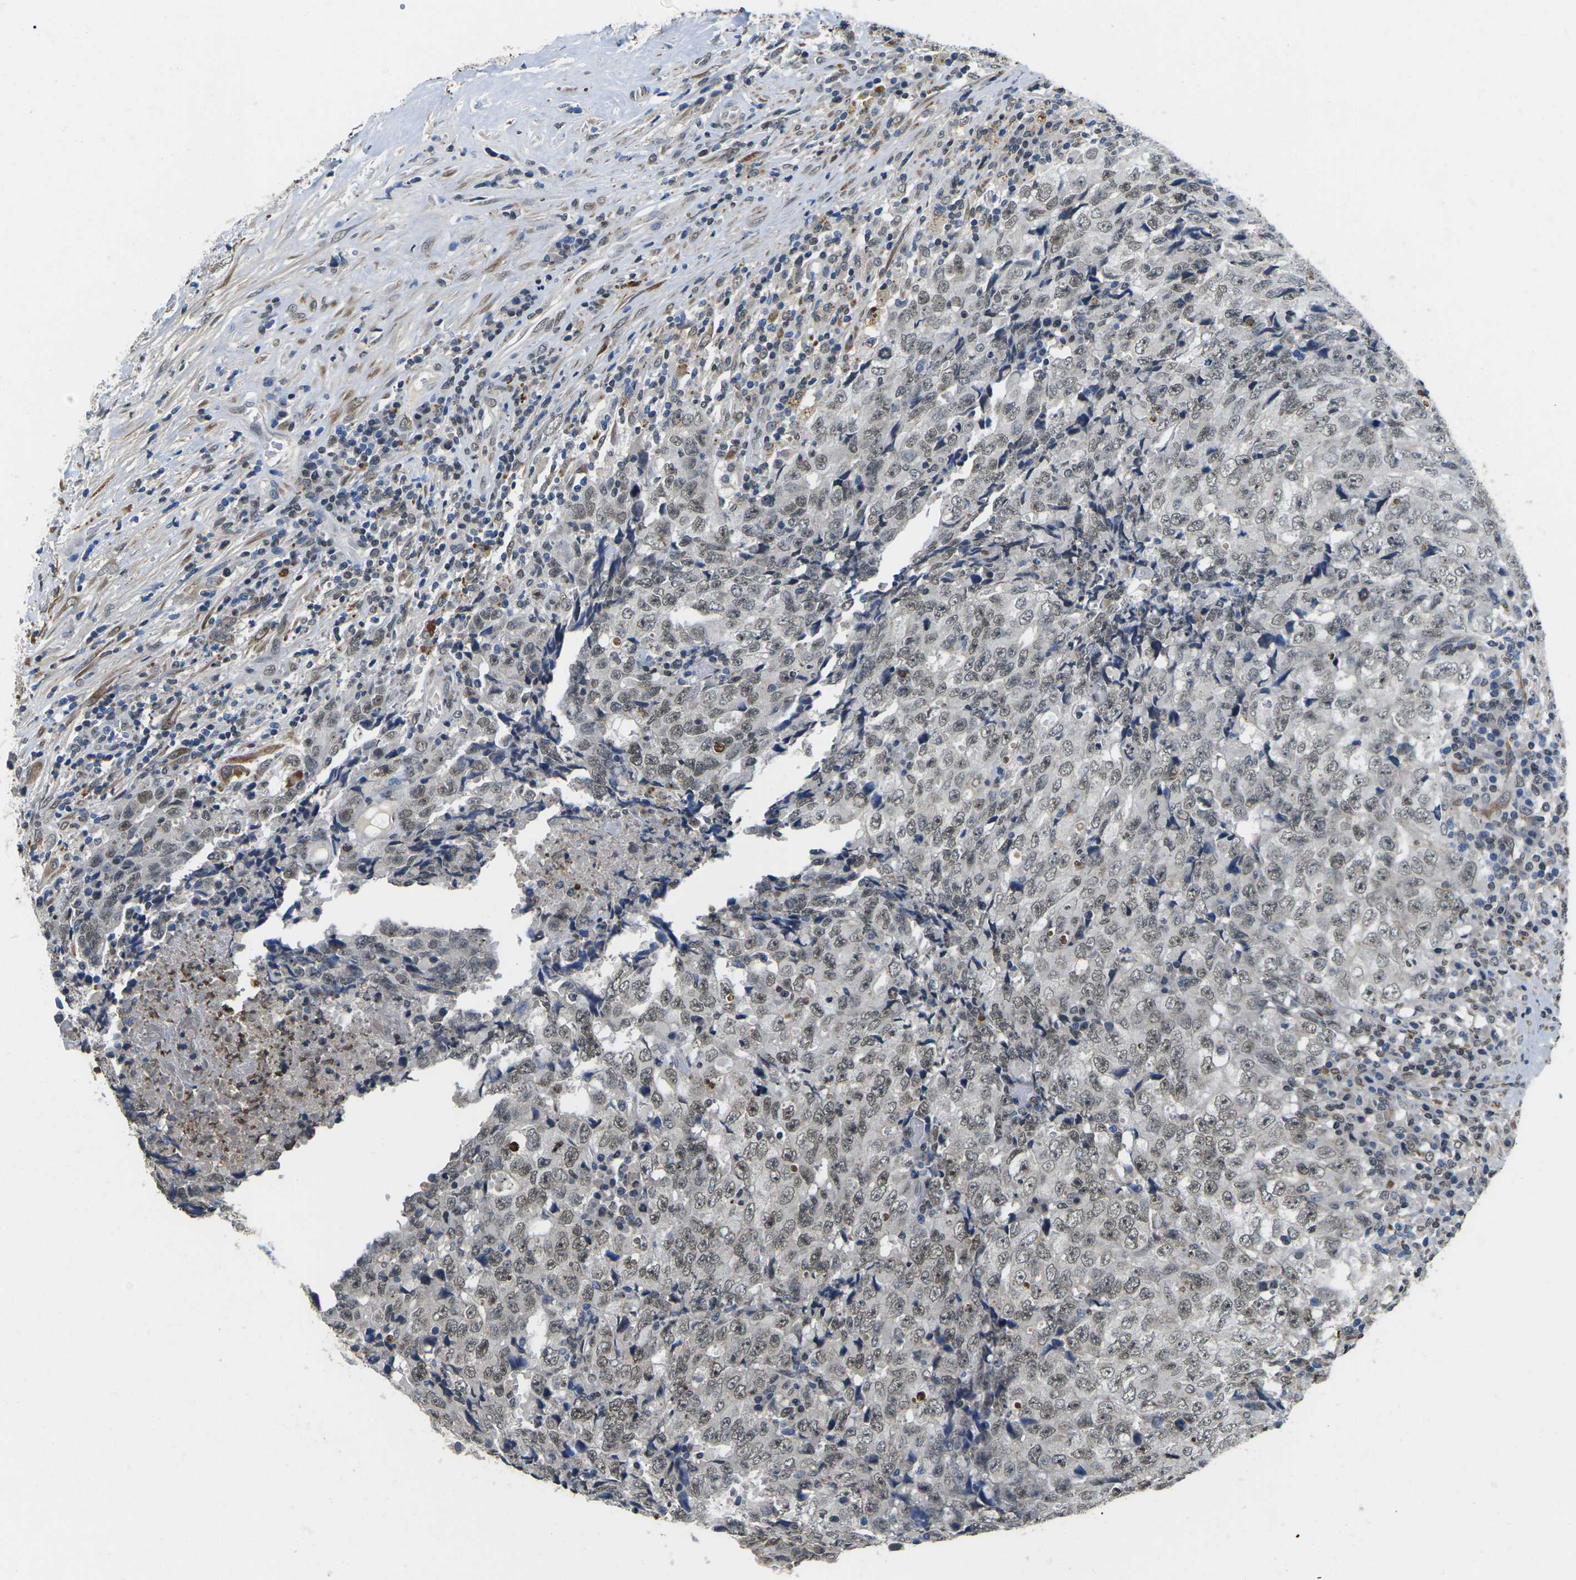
{"staining": {"intensity": "weak", "quantity": "25%-75%", "location": "nuclear"}, "tissue": "testis cancer", "cell_type": "Tumor cells", "image_type": "cancer", "snomed": [{"axis": "morphology", "description": "Necrosis, NOS"}, {"axis": "morphology", "description": "Carcinoma, Embryonal, NOS"}, {"axis": "topography", "description": "Testis"}], "caption": "A photomicrograph of human testis cancer stained for a protein exhibits weak nuclear brown staining in tumor cells. The protein is shown in brown color, while the nuclei are stained blue.", "gene": "SCNN1B", "patient": {"sex": "male", "age": 19}}